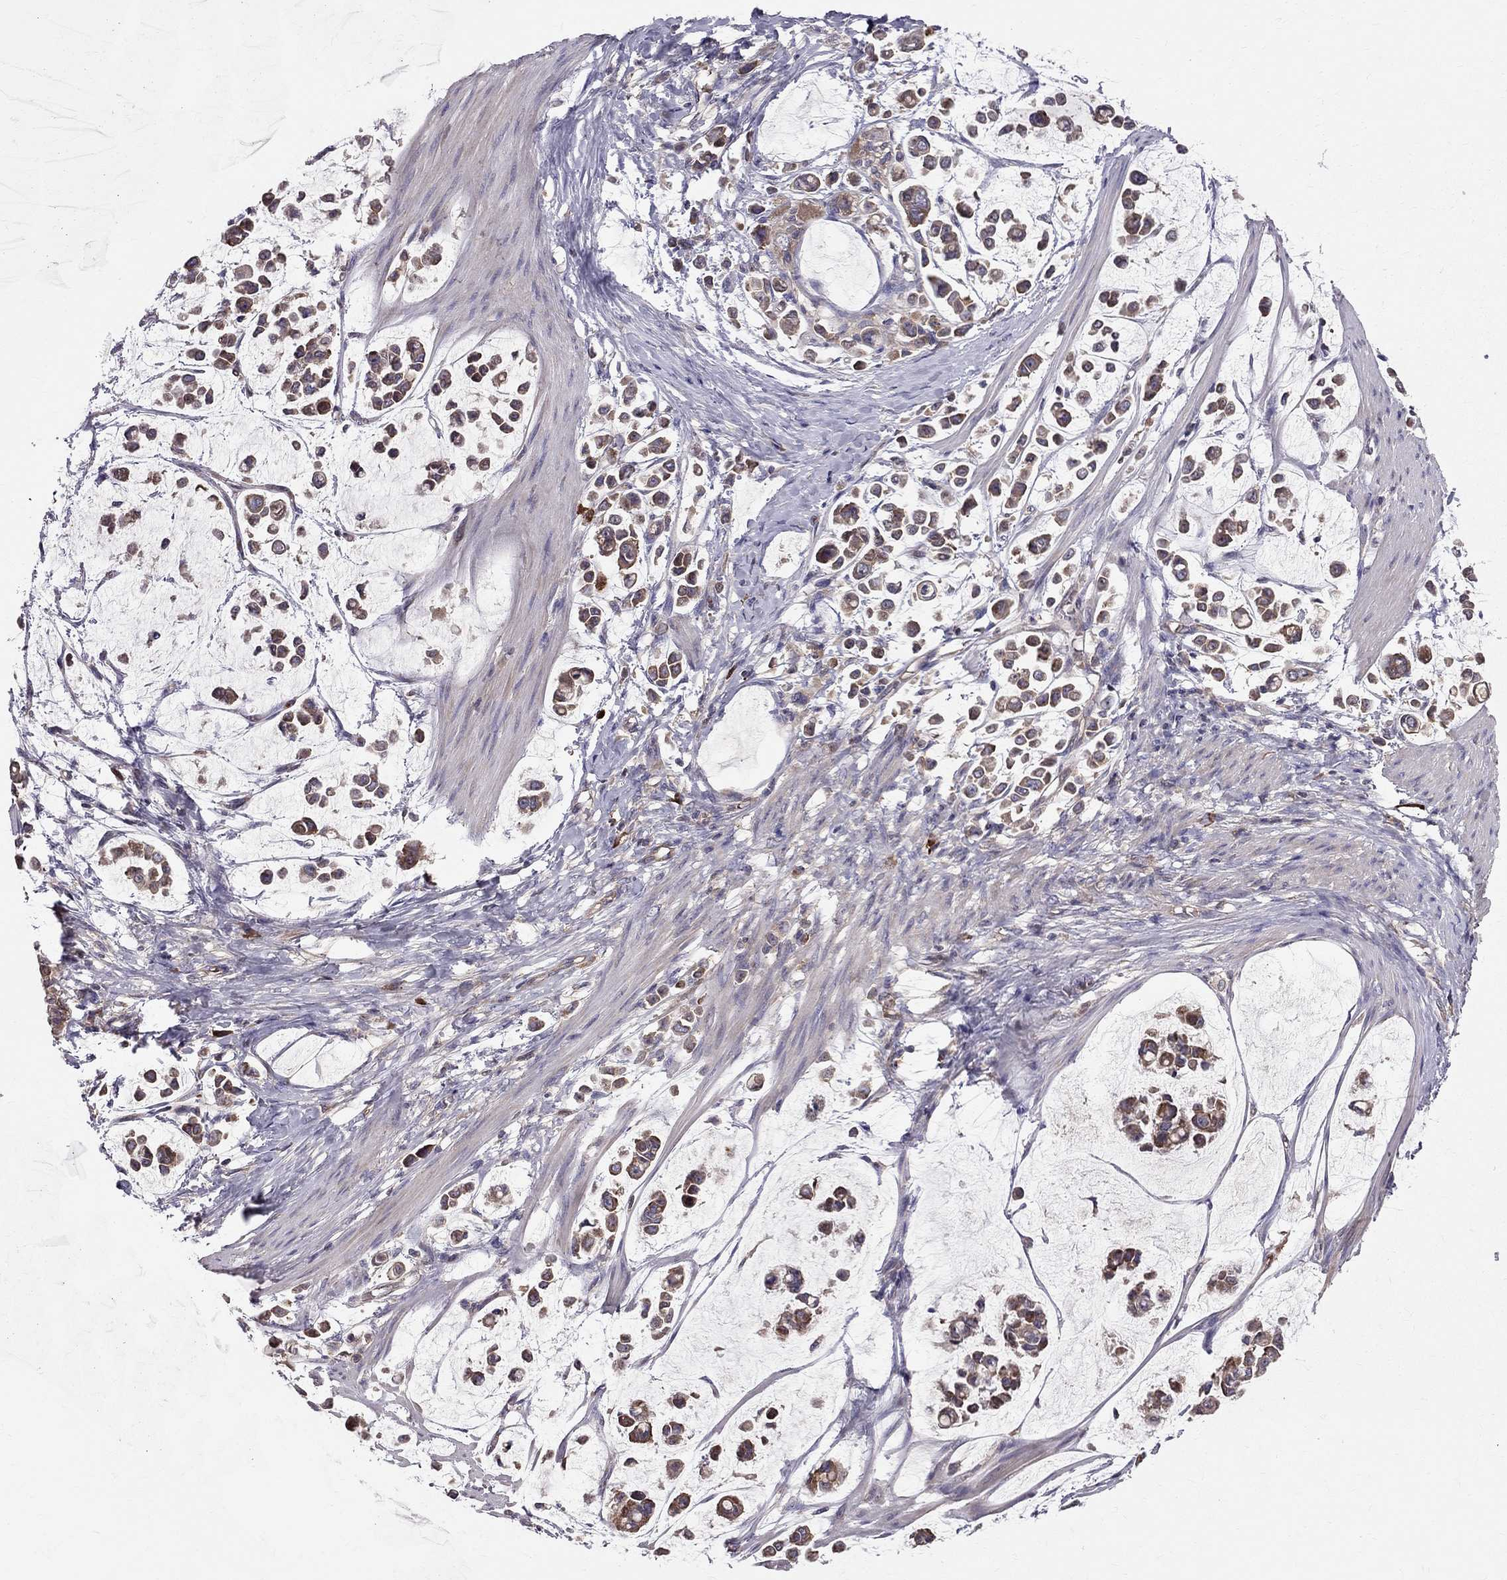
{"staining": {"intensity": "moderate", "quantity": "25%-75%", "location": "cytoplasmic/membranous"}, "tissue": "stomach cancer", "cell_type": "Tumor cells", "image_type": "cancer", "snomed": [{"axis": "morphology", "description": "Adenocarcinoma, NOS"}, {"axis": "topography", "description": "Stomach"}], "caption": "Adenocarcinoma (stomach) stained for a protein displays moderate cytoplasmic/membranous positivity in tumor cells.", "gene": "PIK3CG", "patient": {"sex": "male", "age": 82}}